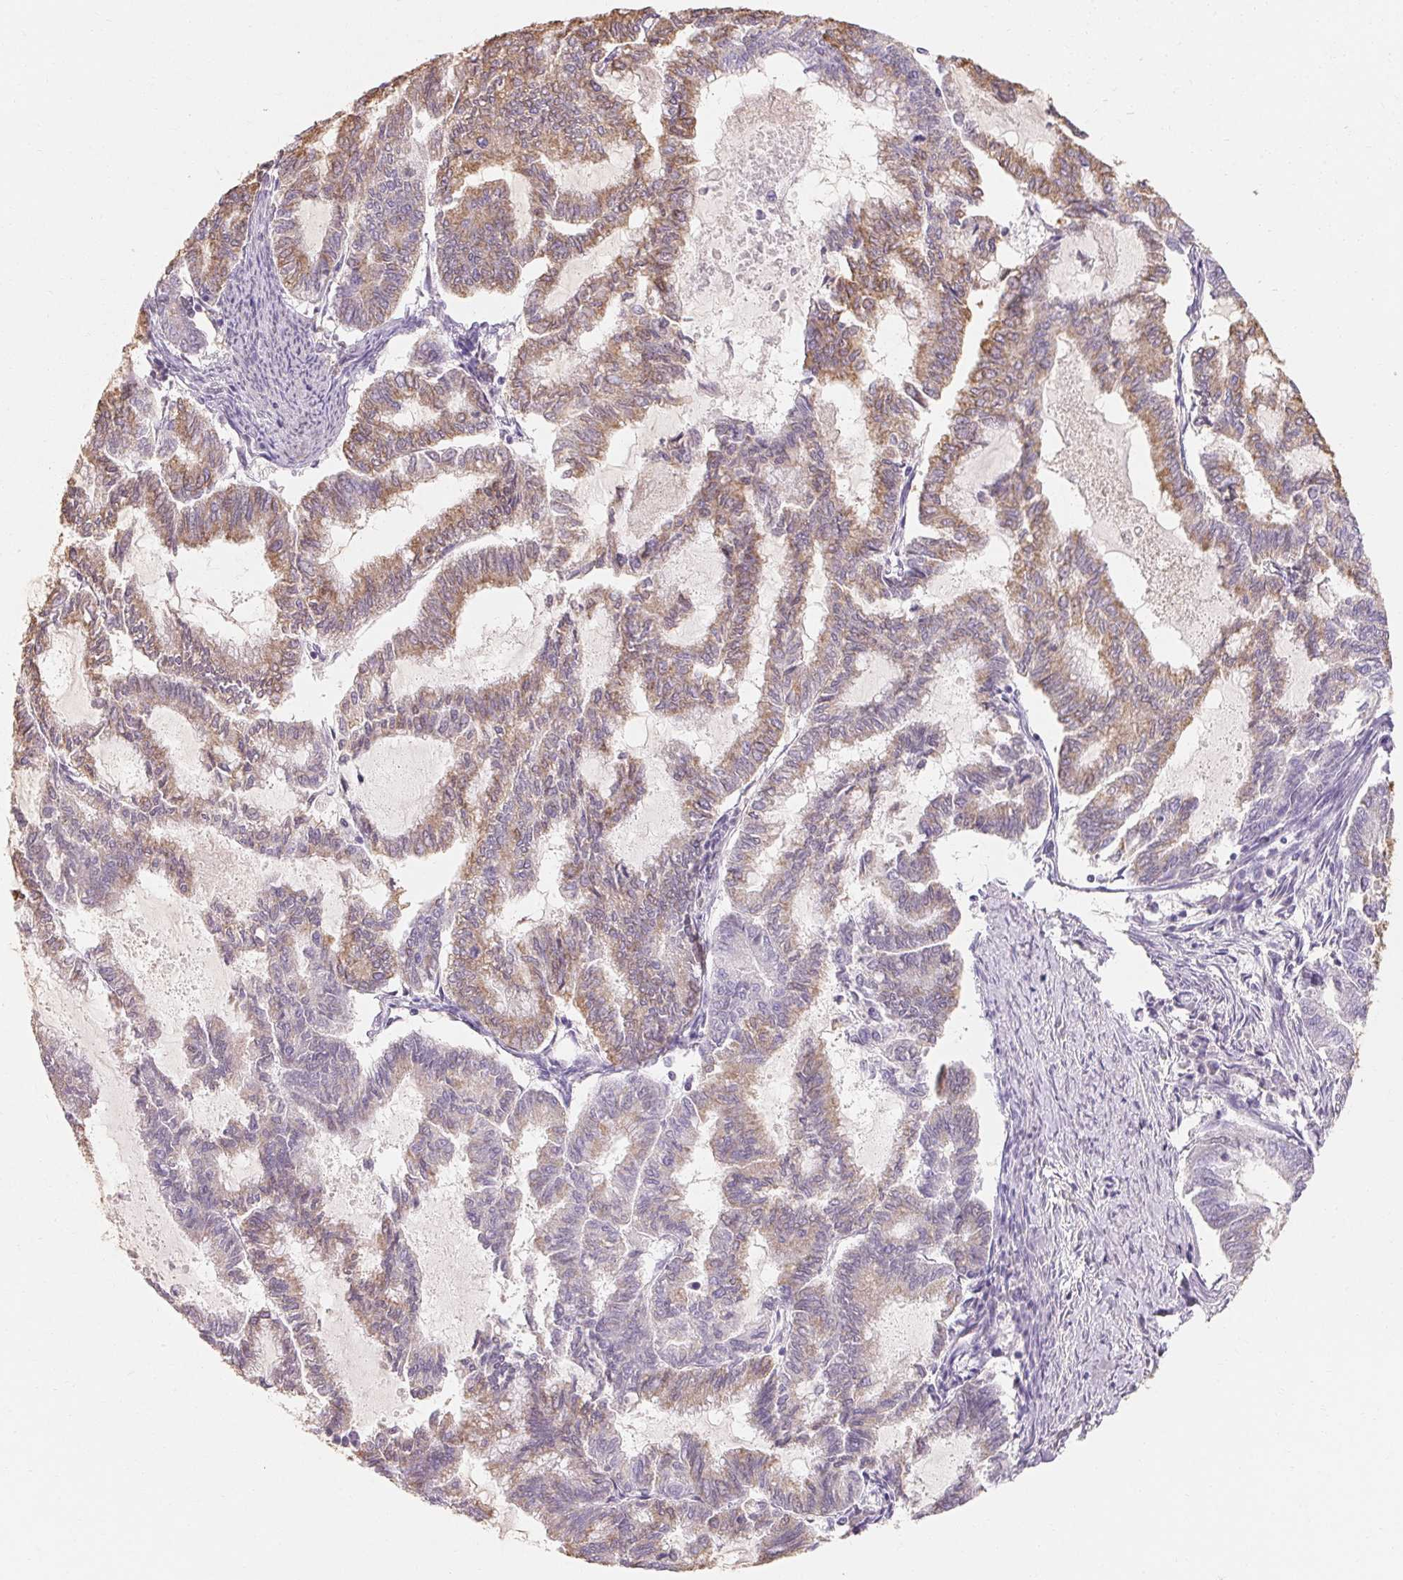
{"staining": {"intensity": "moderate", "quantity": ">75%", "location": "cytoplasmic/membranous"}, "tissue": "endometrial cancer", "cell_type": "Tumor cells", "image_type": "cancer", "snomed": [{"axis": "morphology", "description": "Adenocarcinoma, NOS"}, {"axis": "topography", "description": "Endometrium"}], "caption": "The image reveals a brown stain indicating the presence of a protein in the cytoplasmic/membranous of tumor cells in adenocarcinoma (endometrial).", "gene": "MAP7D2", "patient": {"sex": "female", "age": 79}}